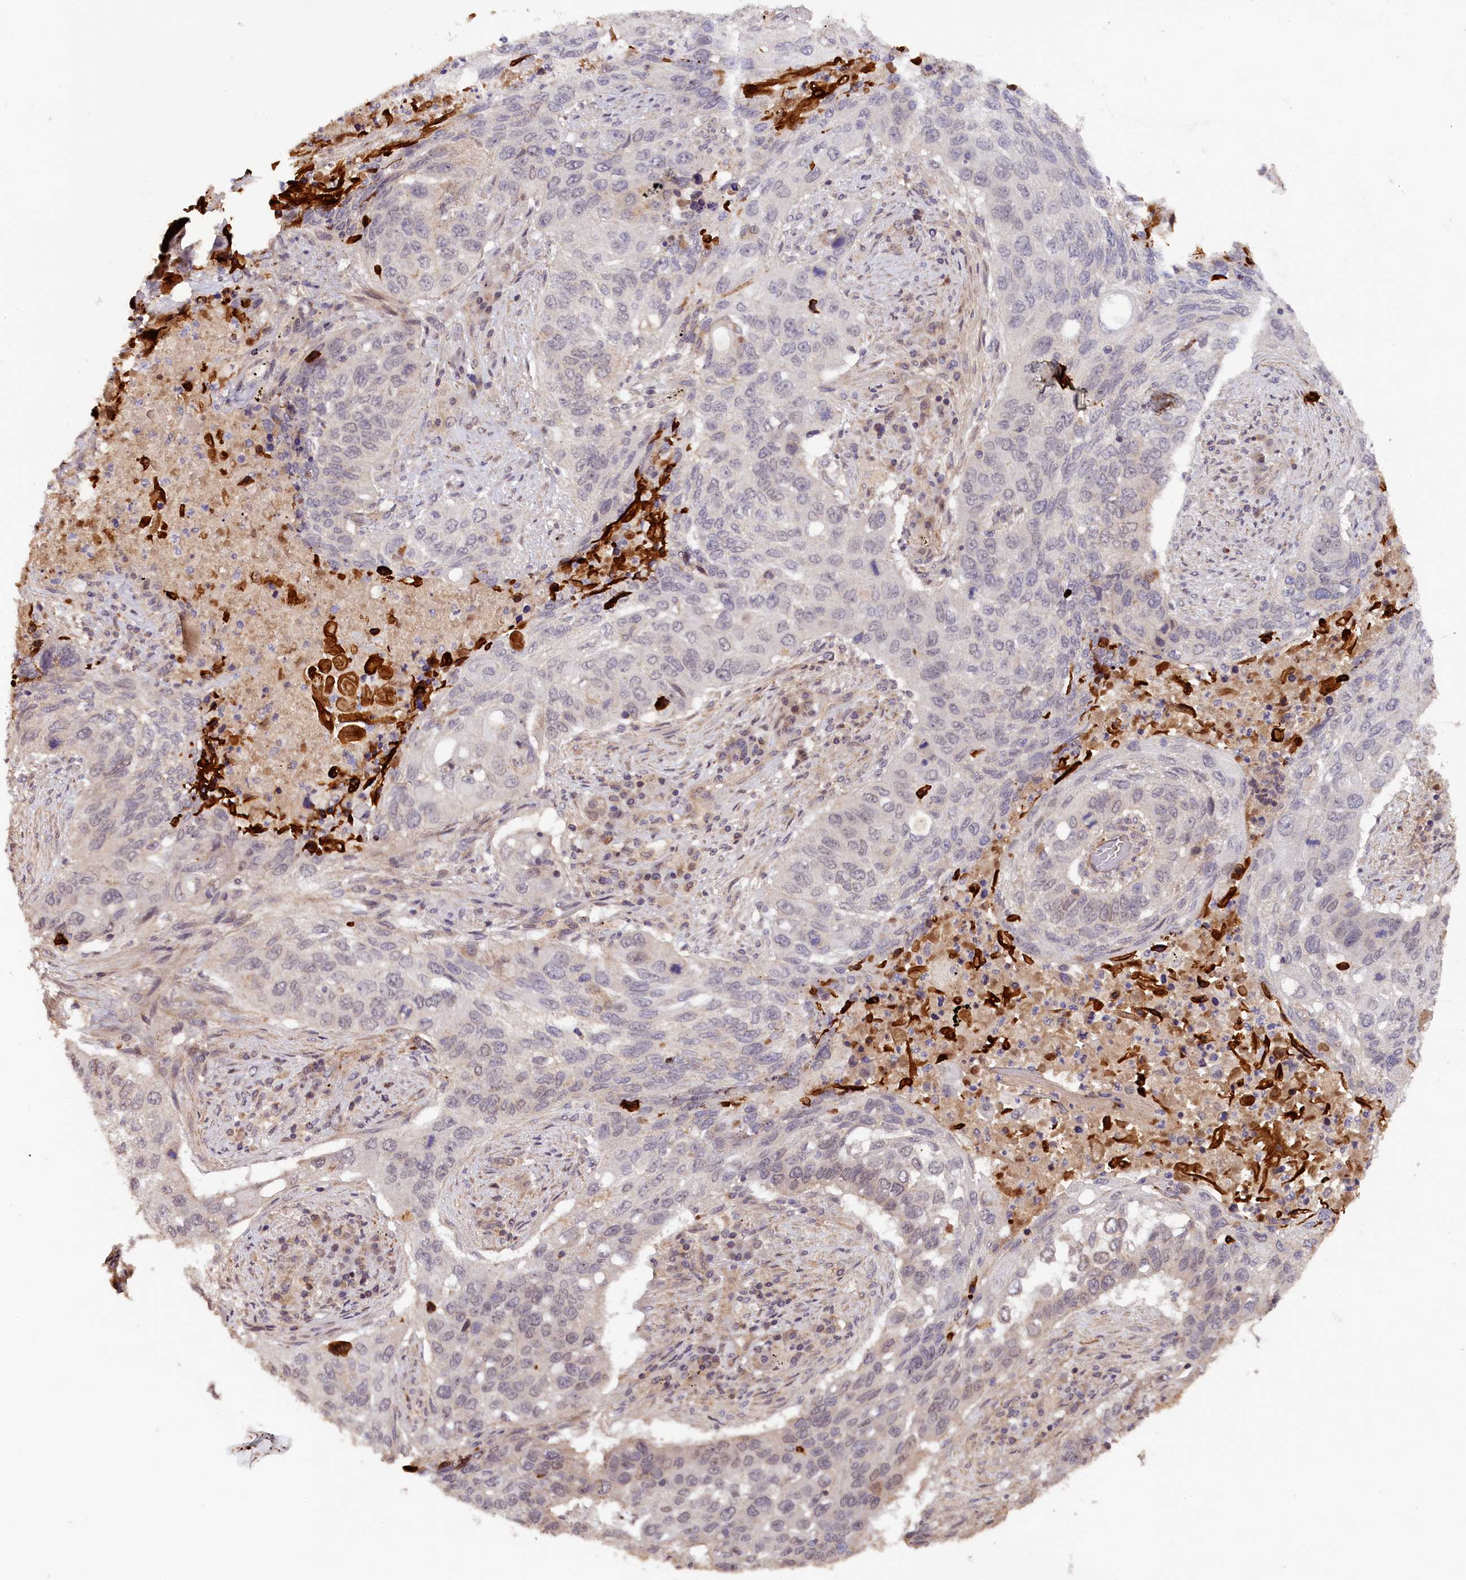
{"staining": {"intensity": "negative", "quantity": "none", "location": "none"}, "tissue": "lung cancer", "cell_type": "Tumor cells", "image_type": "cancer", "snomed": [{"axis": "morphology", "description": "Squamous cell carcinoma, NOS"}, {"axis": "topography", "description": "Lung"}], "caption": "Lung cancer was stained to show a protein in brown. There is no significant expression in tumor cells. Nuclei are stained in blue.", "gene": "ZNF480", "patient": {"sex": "female", "age": 63}}